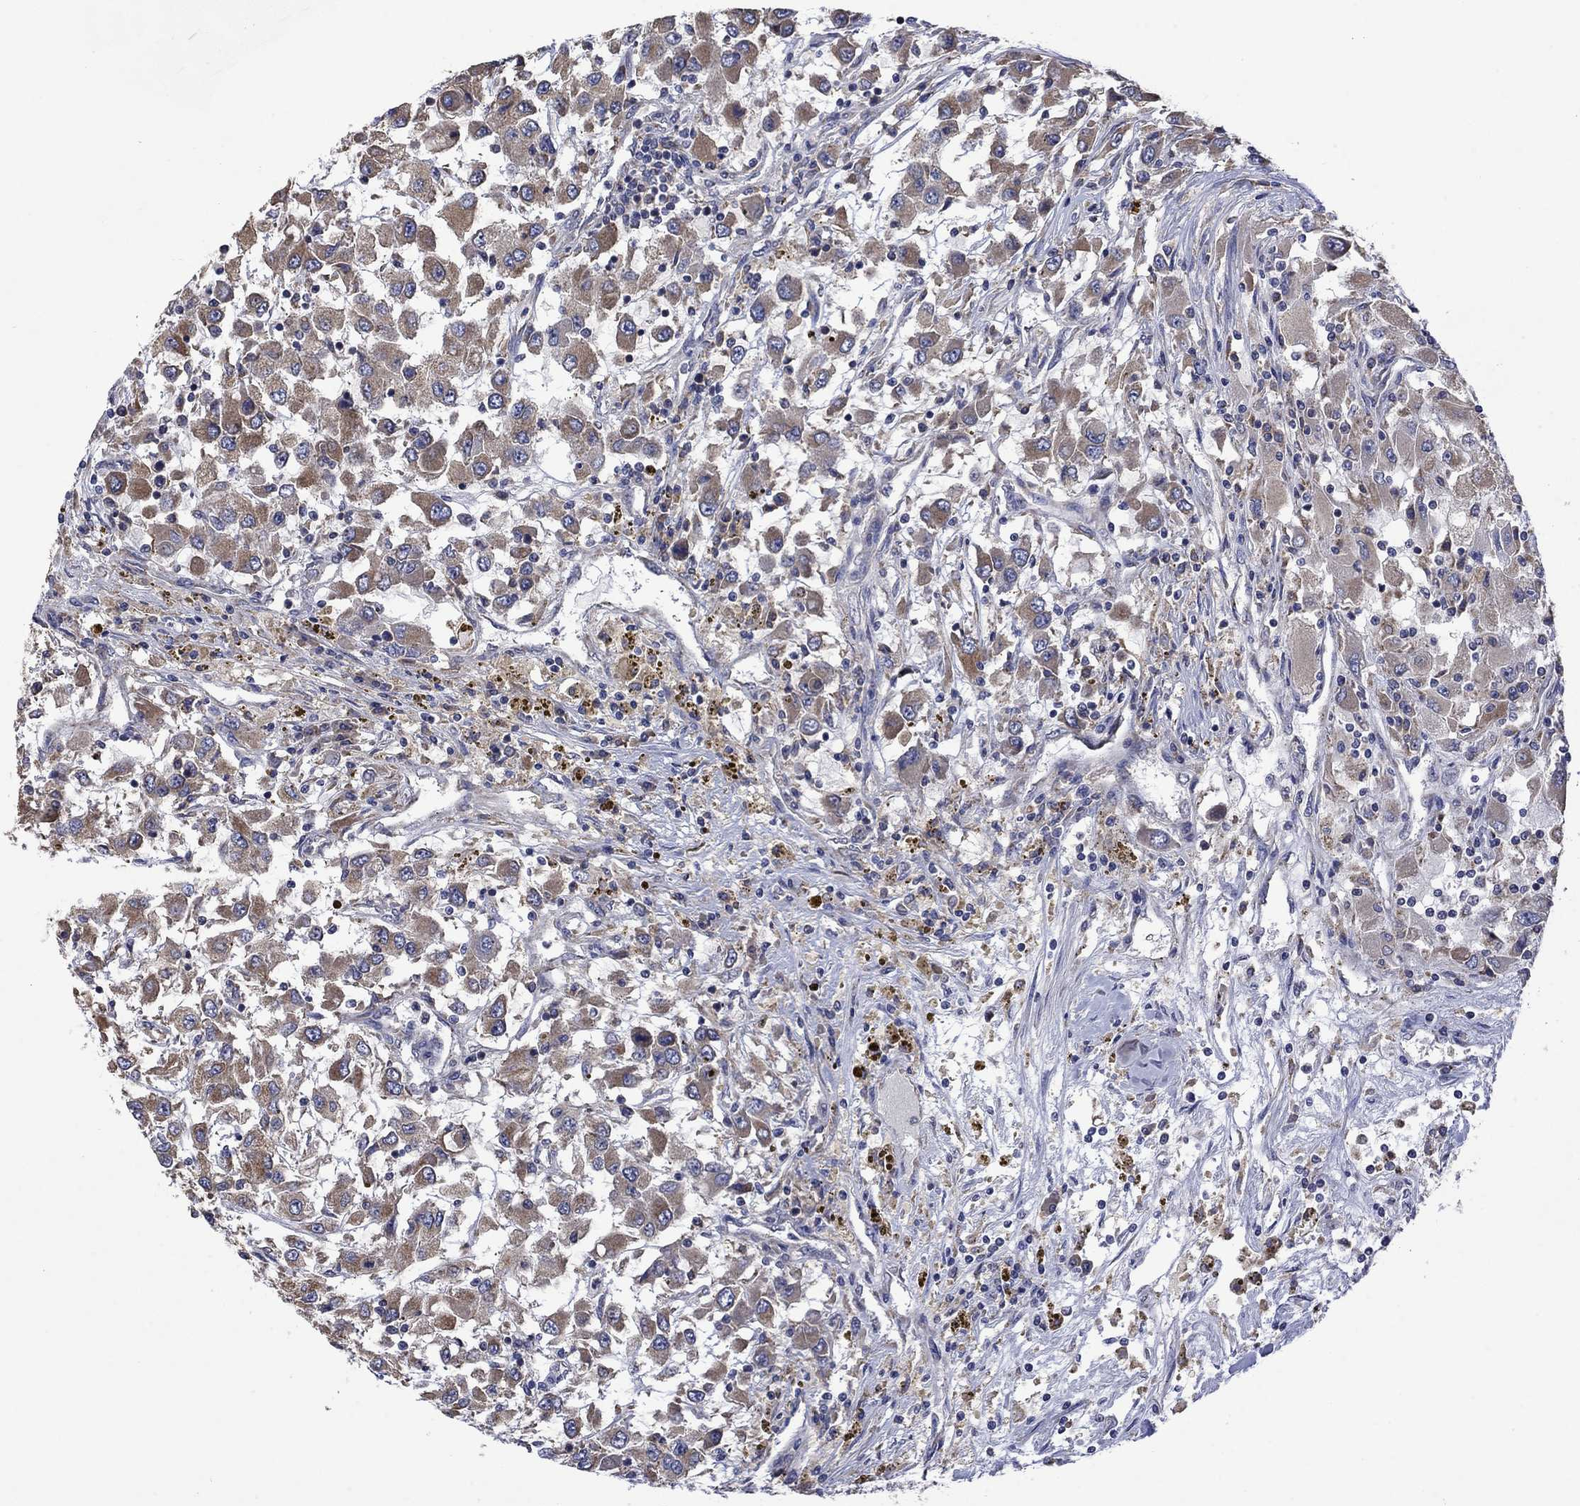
{"staining": {"intensity": "moderate", "quantity": ">75%", "location": "cytoplasmic/membranous"}, "tissue": "renal cancer", "cell_type": "Tumor cells", "image_type": "cancer", "snomed": [{"axis": "morphology", "description": "Adenocarcinoma, NOS"}, {"axis": "topography", "description": "Kidney"}], "caption": "Moderate cytoplasmic/membranous protein expression is present in about >75% of tumor cells in renal cancer. The protein of interest is stained brown, and the nuclei are stained in blue (DAB (3,3'-diaminobenzidine) IHC with brightfield microscopy, high magnification).", "gene": "FURIN", "patient": {"sex": "female", "age": 67}}